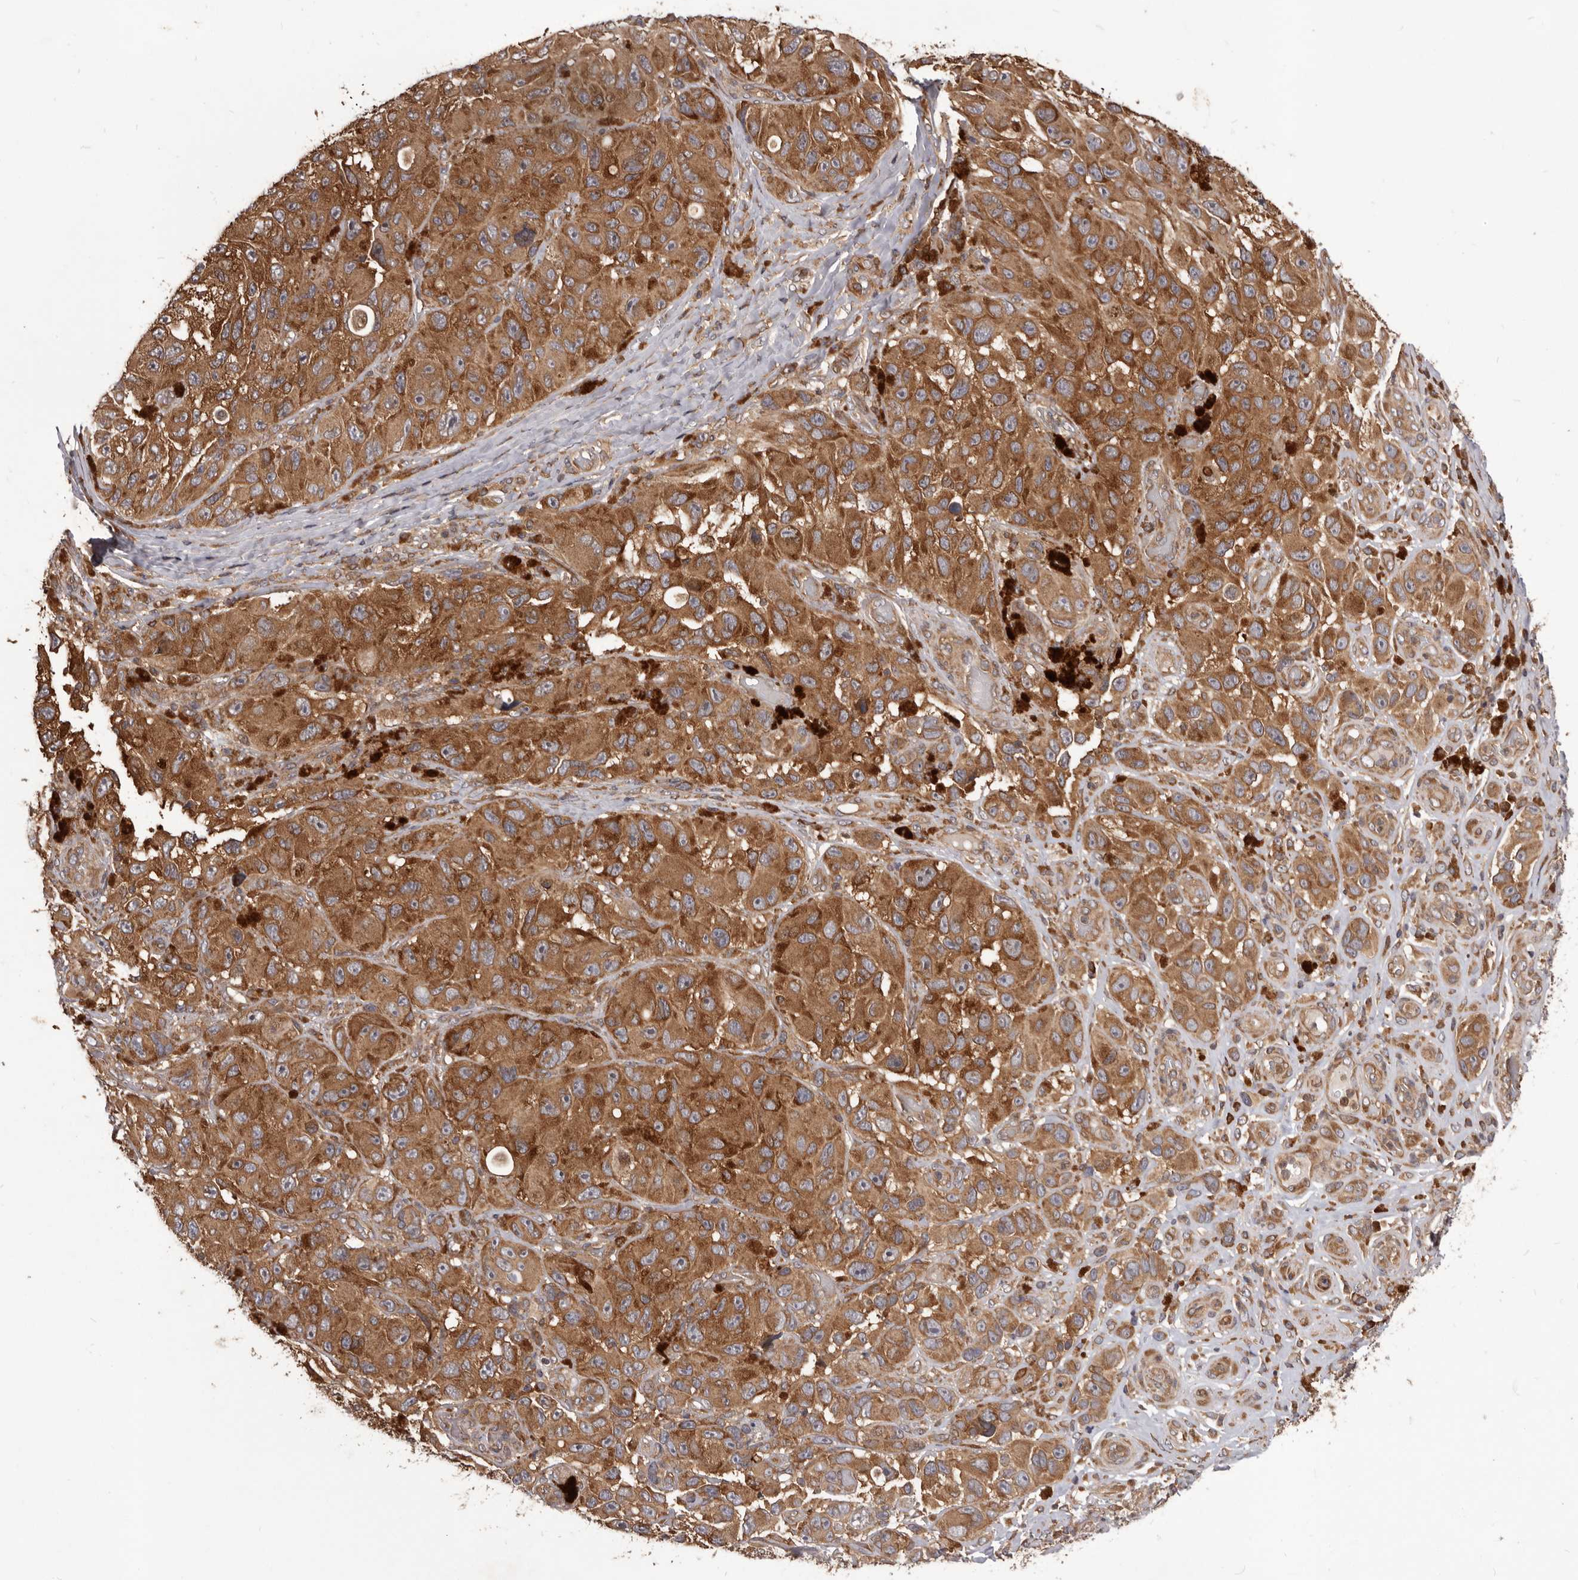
{"staining": {"intensity": "moderate", "quantity": ">75%", "location": "cytoplasmic/membranous"}, "tissue": "melanoma", "cell_type": "Tumor cells", "image_type": "cancer", "snomed": [{"axis": "morphology", "description": "Malignant melanoma, NOS"}, {"axis": "topography", "description": "Skin"}], "caption": "DAB immunohistochemical staining of human malignant melanoma exhibits moderate cytoplasmic/membranous protein positivity in about >75% of tumor cells.", "gene": "HBS1L", "patient": {"sex": "female", "age": 73}}